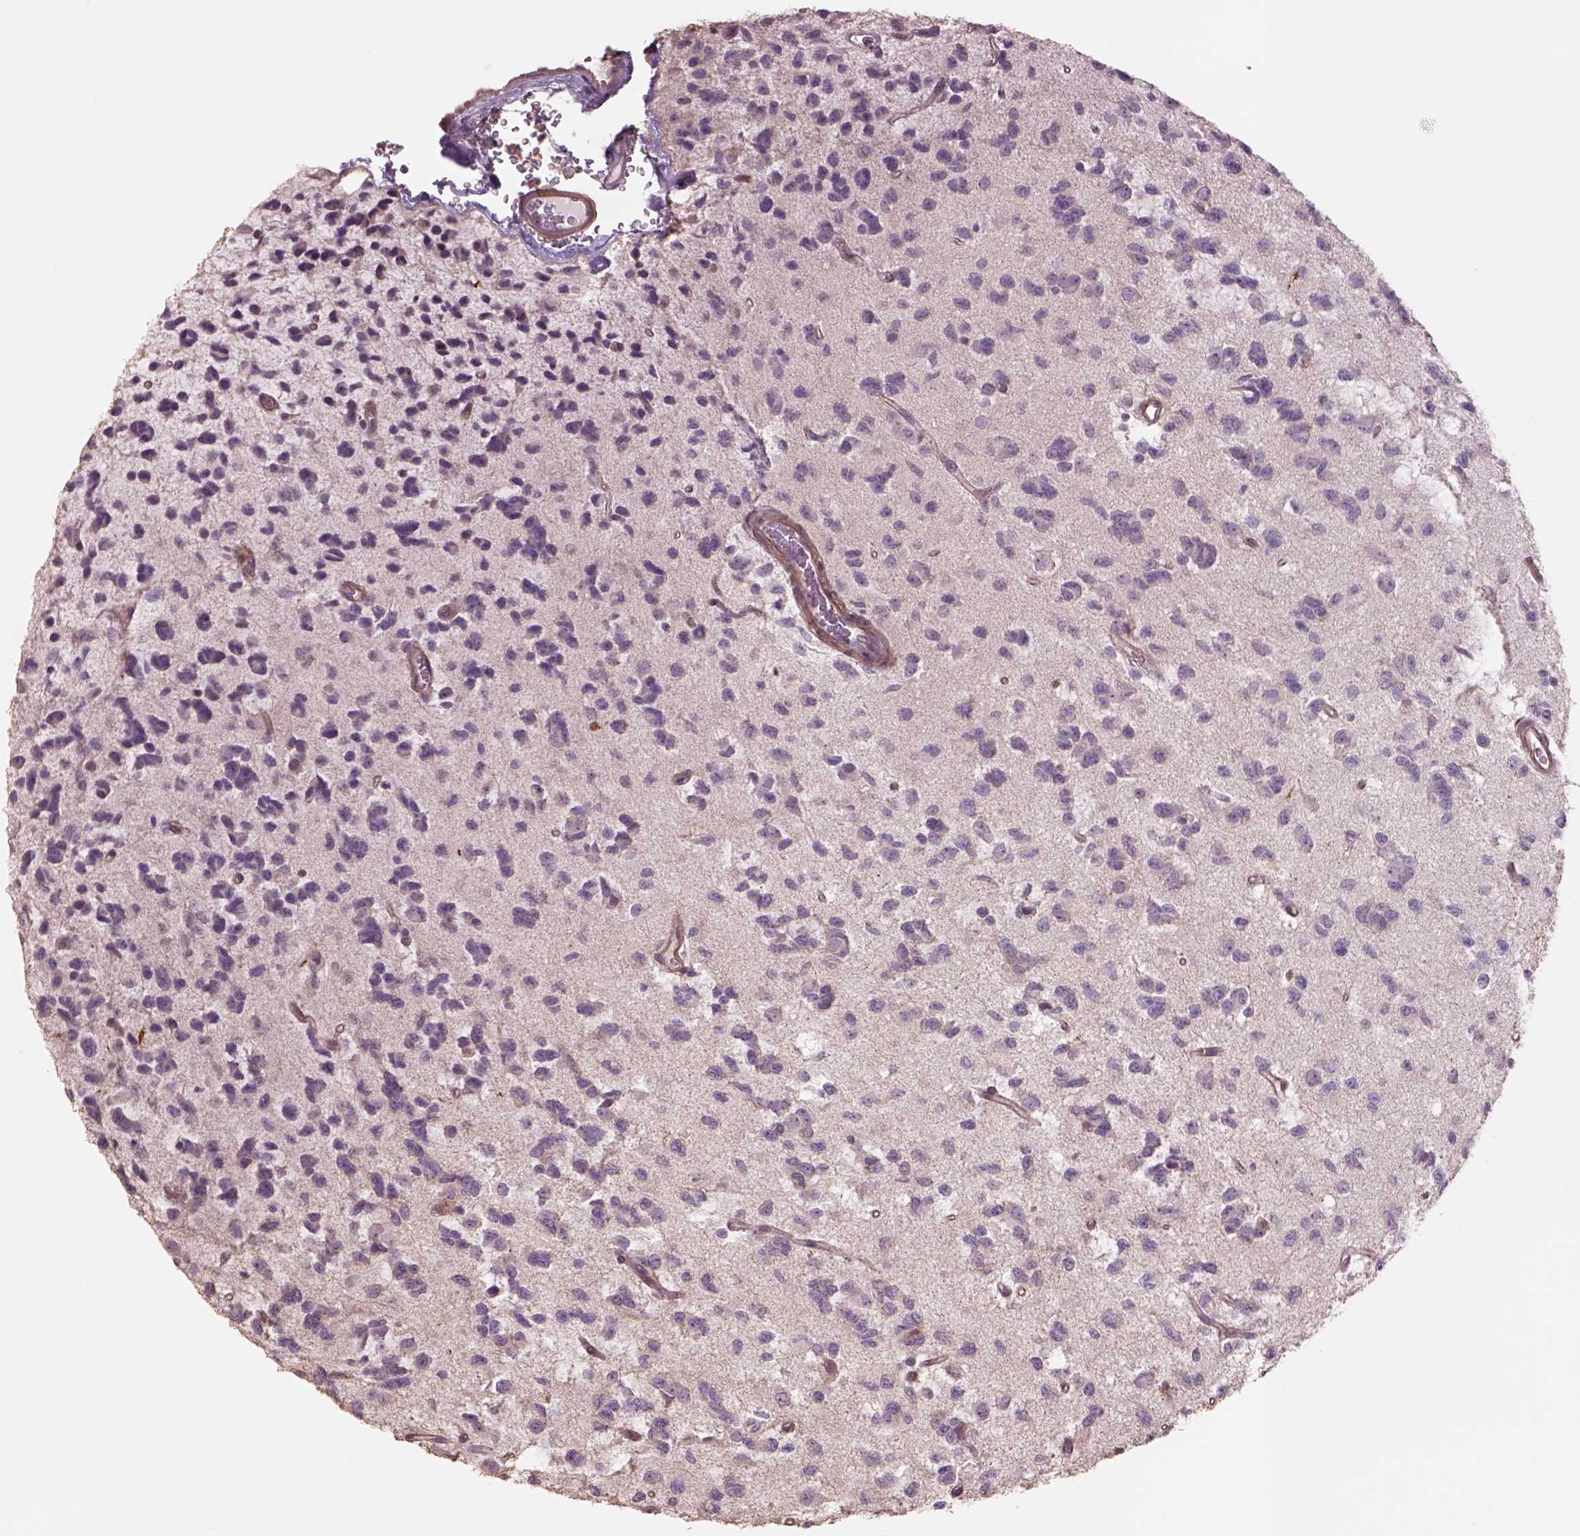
{"staining": {"intensity": "negative", "quantity": "none", "location": "none"}, "tissue": "glioma", "cell_type": "Tumor cells", "image_type": "cancer", "snomed": [{"axis": "morphology", "description": "Glioma, malignant, Low grade"}, {"axis": "topography", "description": "Brain"}], "caption": "Tumor cells are negative for protein expression in human glioma.", "gene": "LIN7A", "patient": {"sex": "female", "age": 45}}